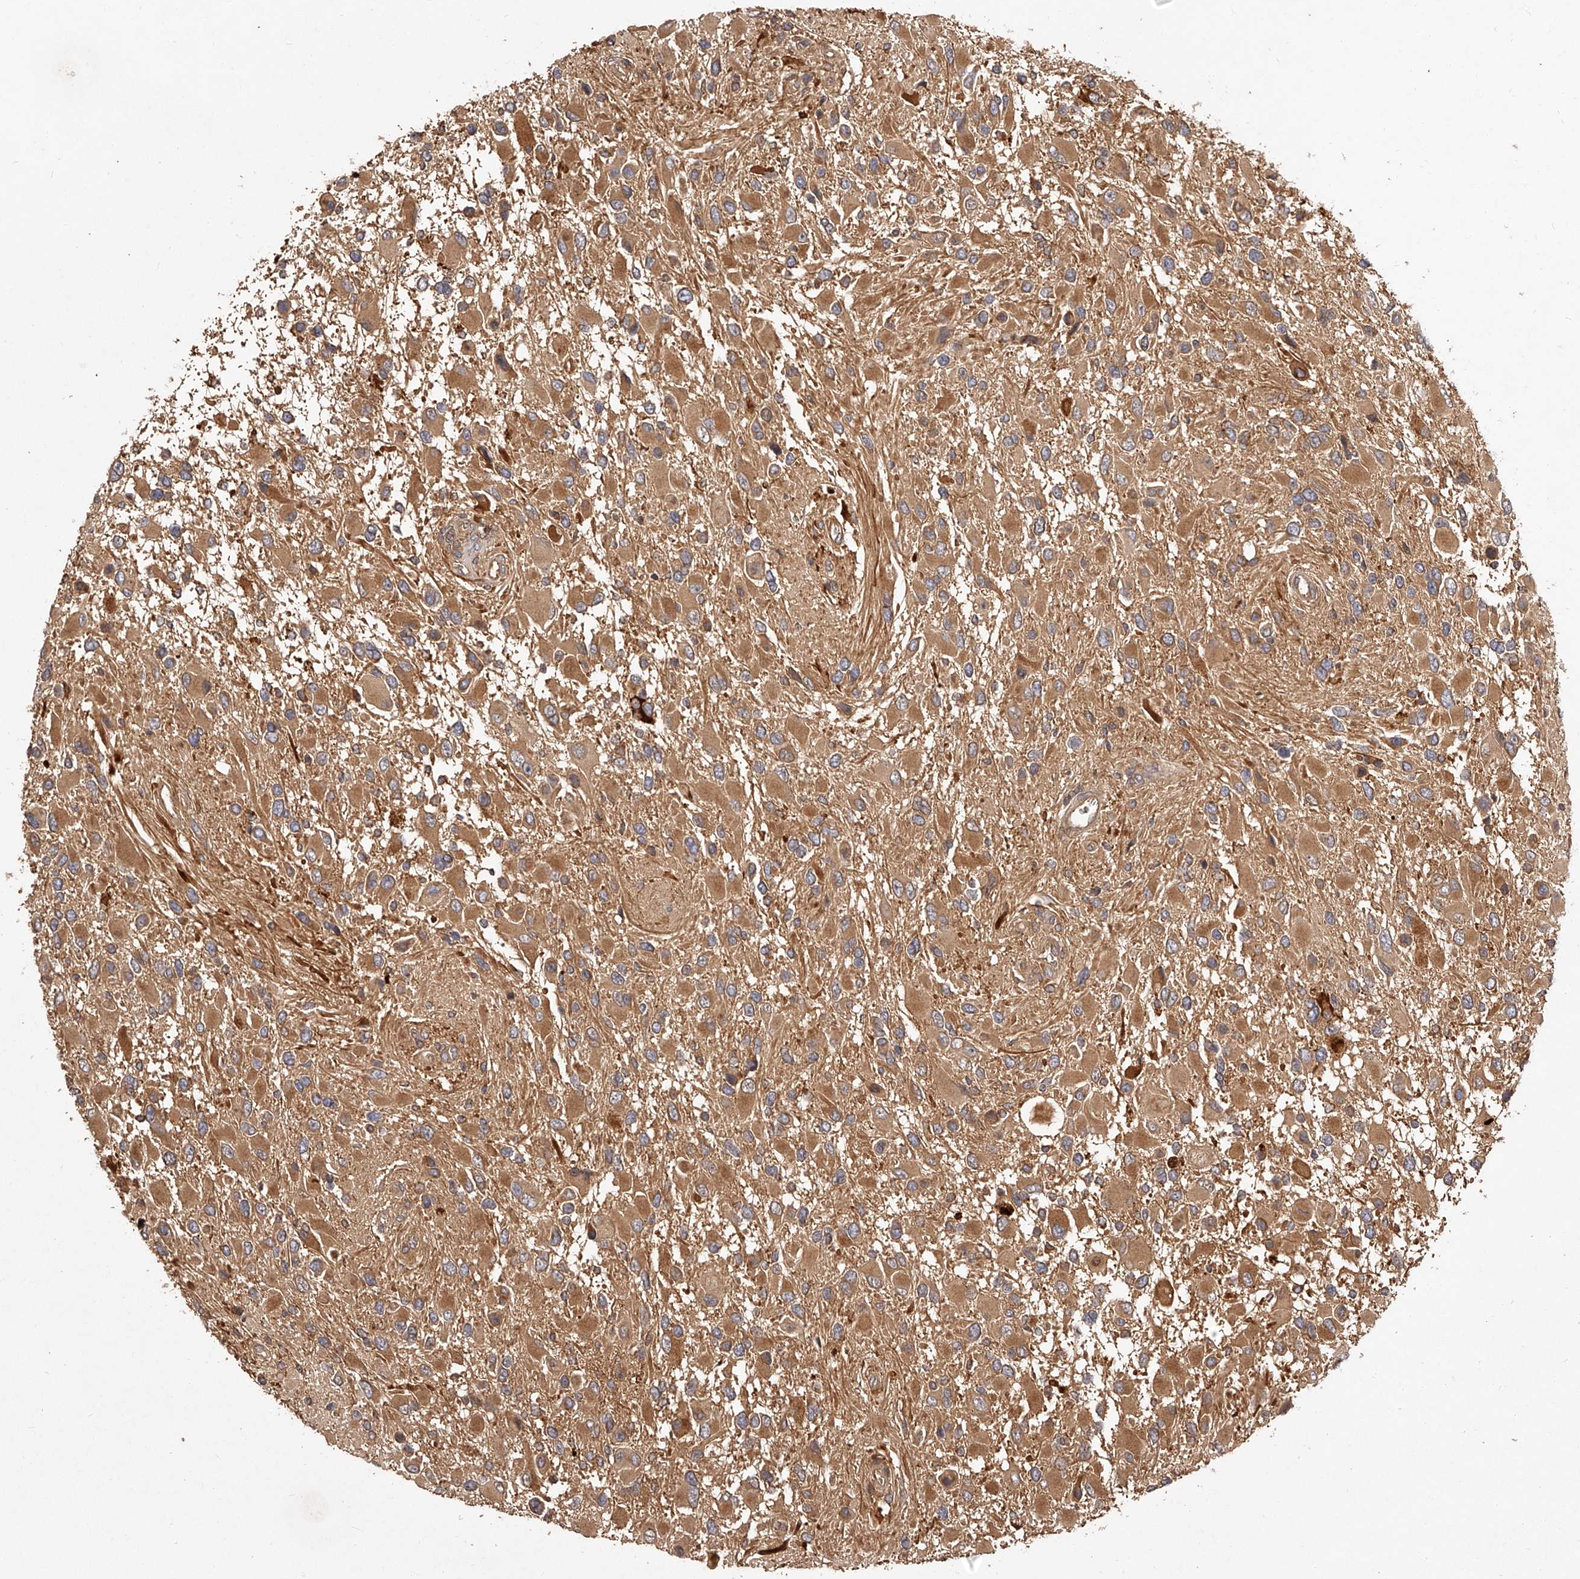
{"staining": {"intensity": "moderate", "quantity": ">75%", "location": "cytoplasmic/membranous"}, "tissue": "glioma", "cell_type": "Tumor cells", "image_type": "cancer", "snomed": [{"axis": "morphology", "description": "Glioma, malignant, High grade"}, {"axis": "topography", "description": "Brain"}], "caption": "Moderate cytoplasmic/membranous expression for a protein is seen in approximately >75% of tumor cells of glioma using IHC.", "gene": "CRYZL1", "patient": {"sex": "male", "age": 53}}